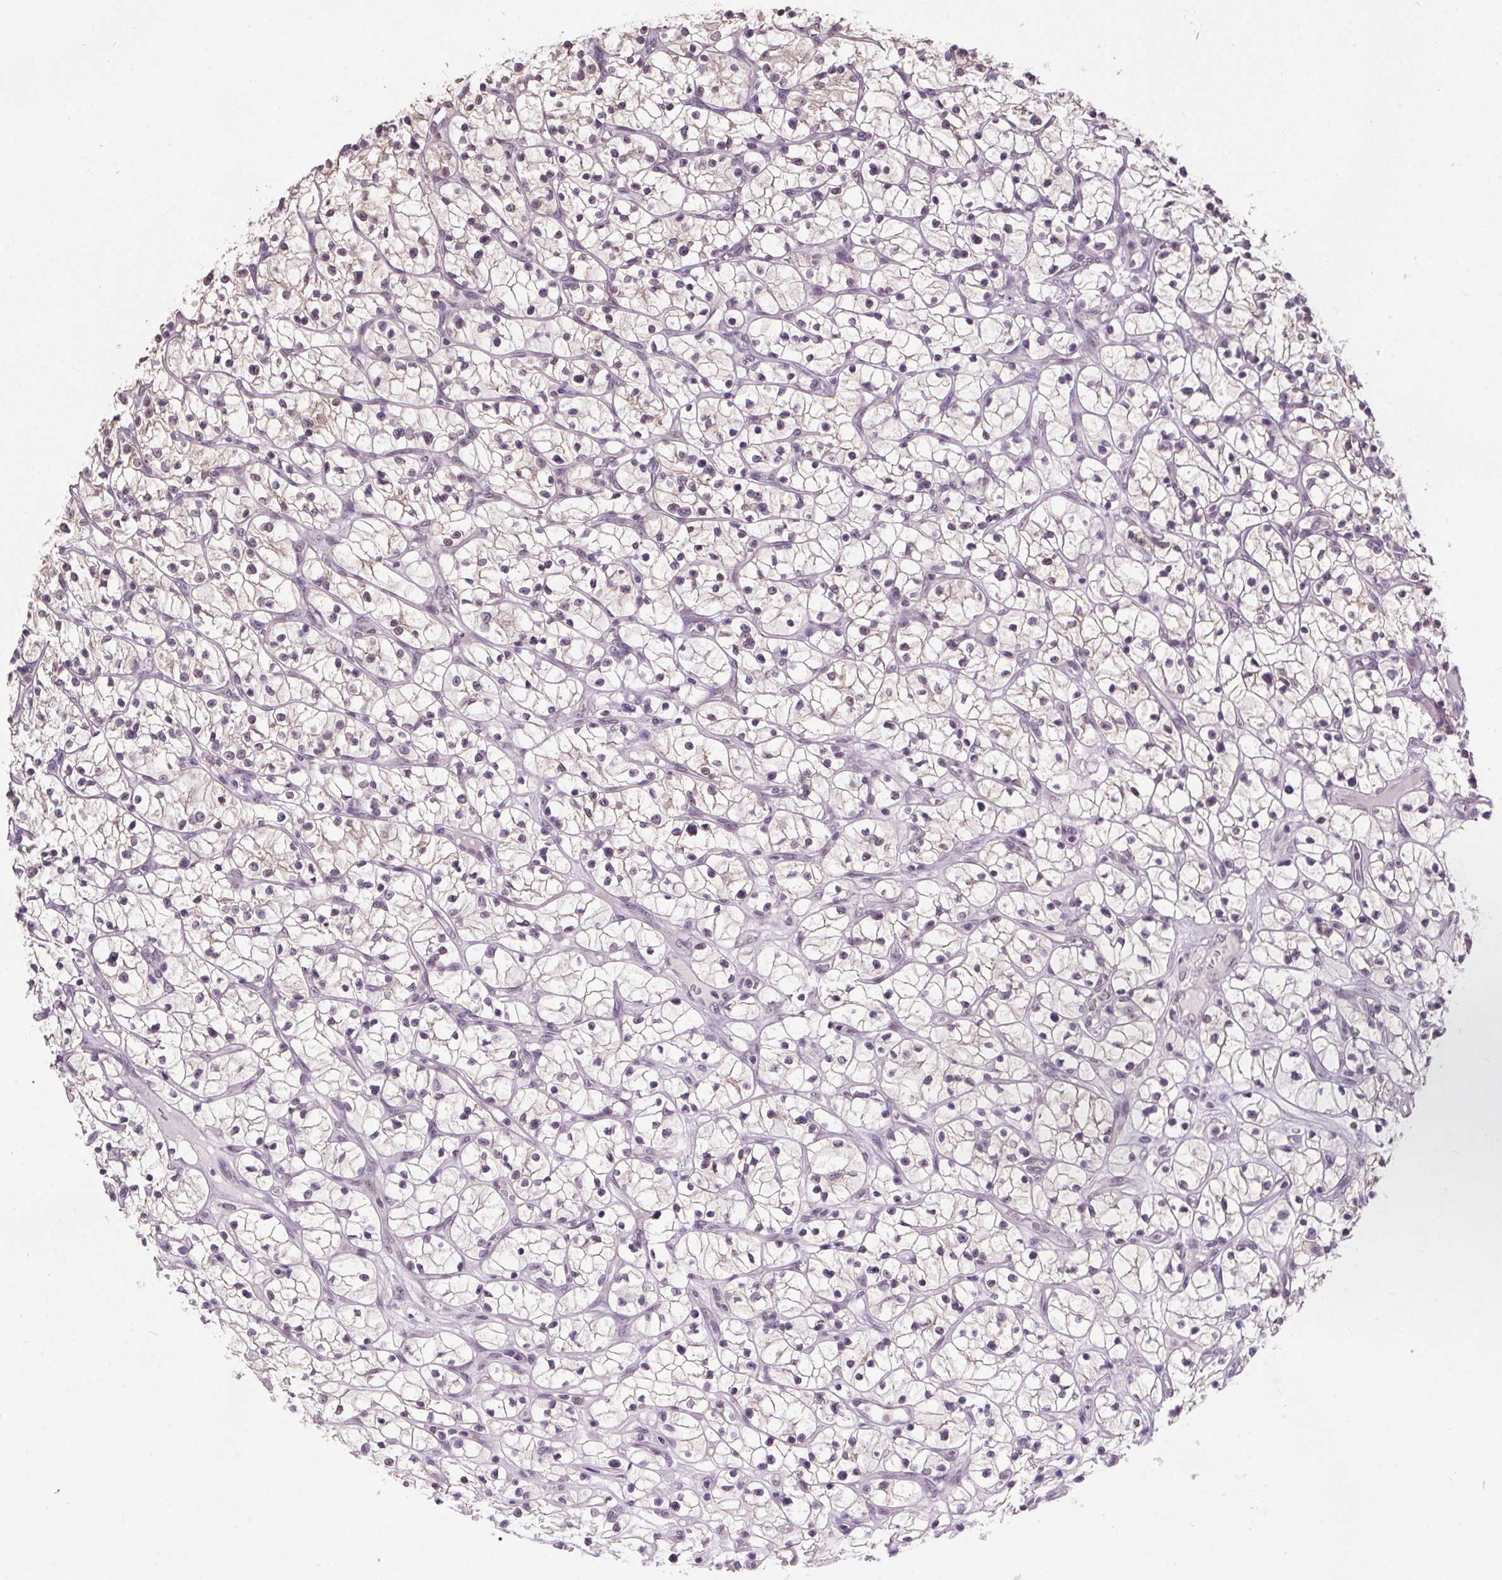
{"staining": {"intensity": "weak", "quantity": "<25%", "location": "nuclear"}, "tissue": "renal cancer", "cell_type": "Tumor cells", "image_type": "cancer", "snomed": [{"axis": "morphology", "description": "Adenocarcinoma, NOS"}, {"axis": "topography", "description": "Kidney"}], "caption": "Tumor cells are negative for brown protein staining in renal cancer.", "gene": "SLC2A9", "patient": {"sex": "female", "age": 64}}